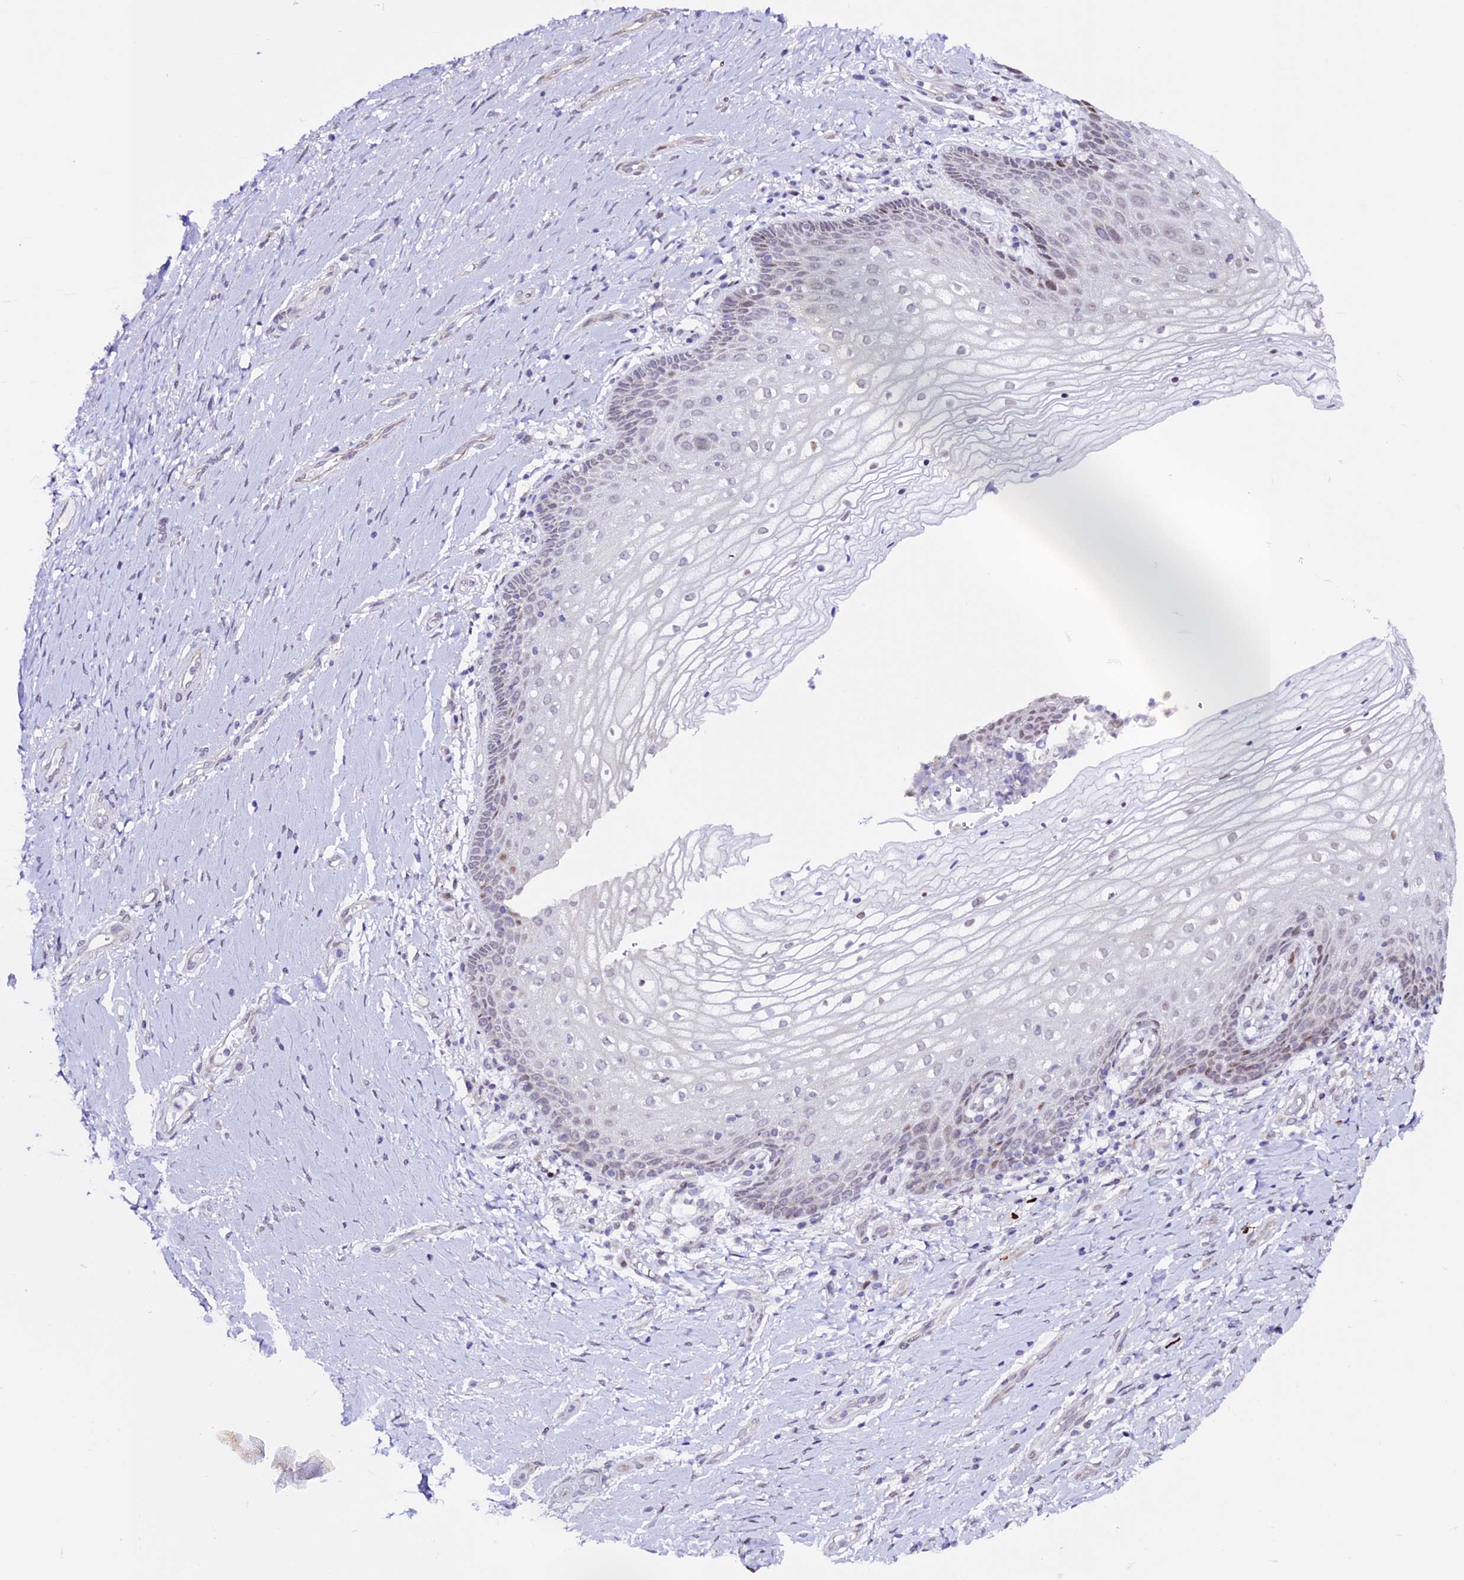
{"staining": {"intensity": "moderate", "quantity": "<25%", "location": "nuclear"}, "tissue": "vagina", "cell_type": "Squamous epithelial cells", "image_type": "normal", "snomed": [{"axis": "morphology", "description": "Normal tissue, NOS"}, {"axis": "topography", "description": "Vagina"}], "caption": "This histopathology image demonstrates normal vagina stained with immunohistochemistry to label a protein in brown. The nuclear of squamous epithelial cells show moderate positivity for the protein. Nuclei are counter-stained blue.", "gene": "TMEM171", "patient": {"sex": "female", "age": 60}}